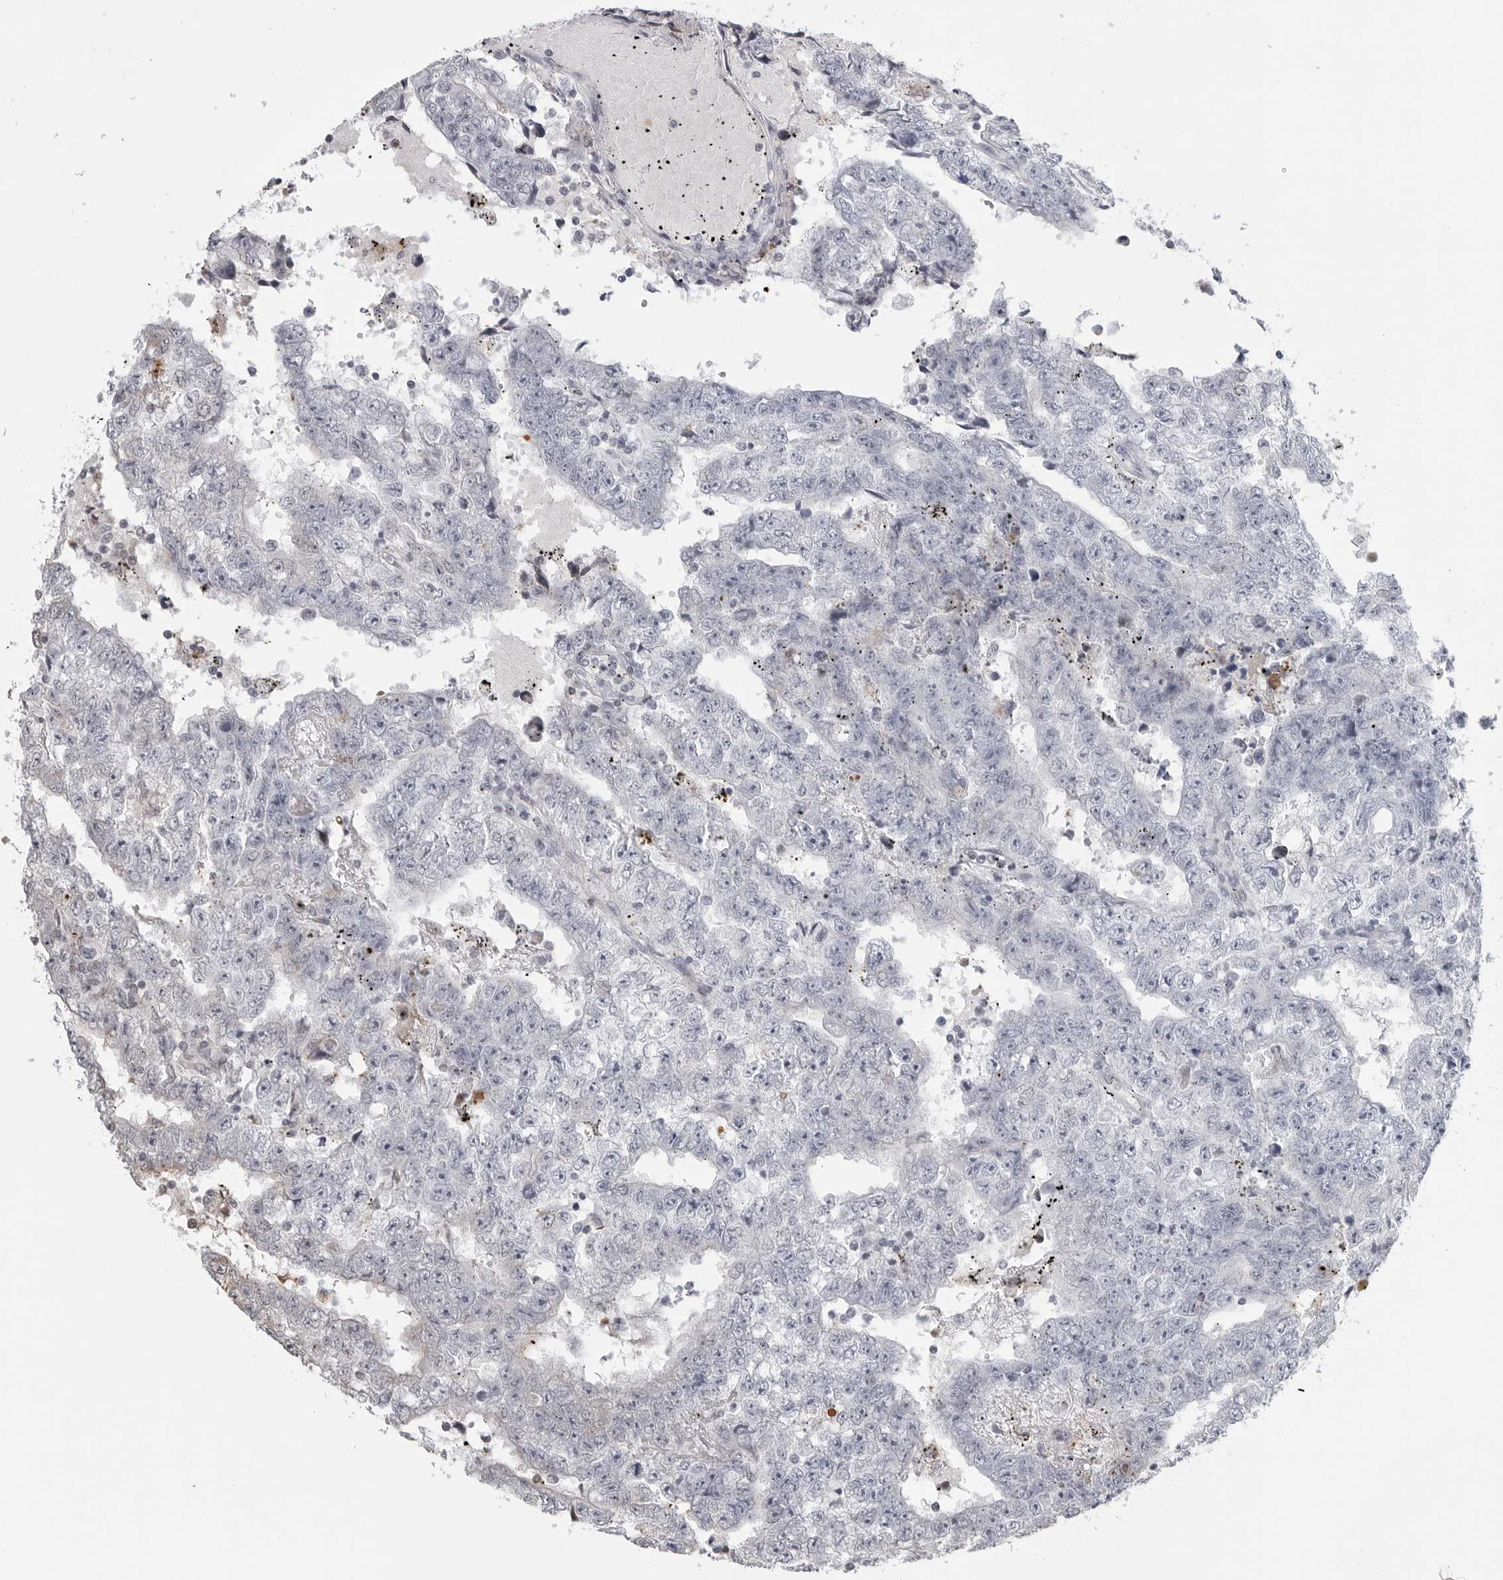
{"staining": {"intensity": "negative", "quantity": "none", "location": "none"}, "tissue": "testis cancer", "cell_type": "Tumor cells", "image_type": "cancer", "snomed": [{"axis": "morphology", "description": "Carcinoma, Embryonal, NOS"}, {"axis": "topography", "description": "Testis"}], "caption": "Immunohistochemical staining of testis cancer (embryonal carcinoma) displays no significant expression in tumor cells.", "gene": "CXCR5", "patient": {"sex": "male", "age": 25}}